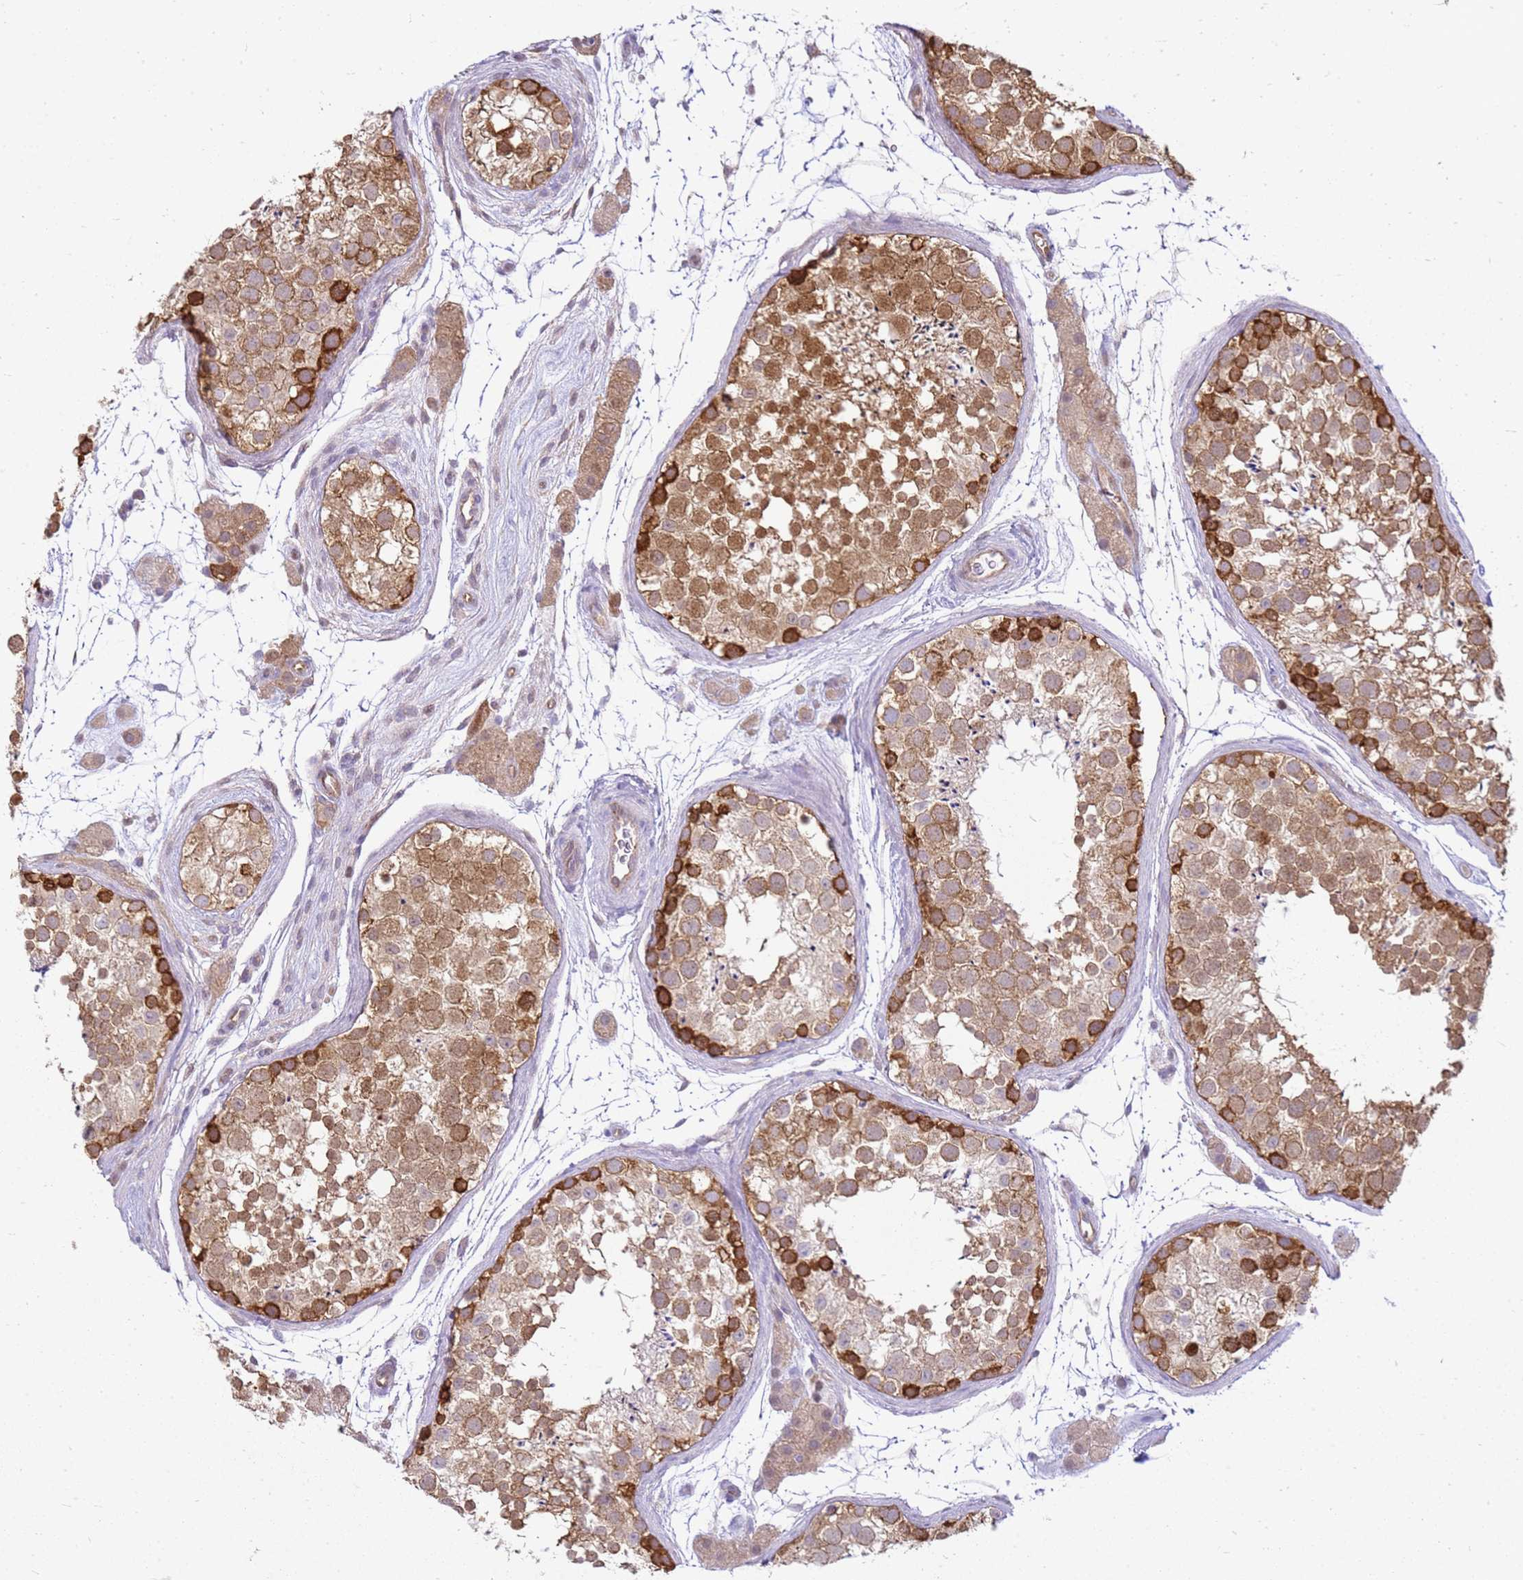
{"staining": {"intensity": "moderate", "quantity": ">75%", "location": "cytoplasmic/membranous,nuclear"}, "tissue": "testis", "cell_type": "Cells in seminiferous ducts", "image_type": "normal", "snomed": [{"axis": "morphology", "description": "Normal tissue, NOS"}, {"axis": "topography", "description": "Testis"}], "caption": "IHC staining of benign testis, which shows medium levels of moderate cytoplasmic/membranous,nuclear staining in about >75% of cells in seminiferous ducts indicating moderate cytoplasmic/membranous,nuclear protein expression. The staining was performed using DAB (3,3'-diaminobenzidine) (brown) for protein detection and nuclei were counterstained in hematoxylin (blue).", "gene": "YWHAE", "patient": {"sex": "male", "age": 41}}